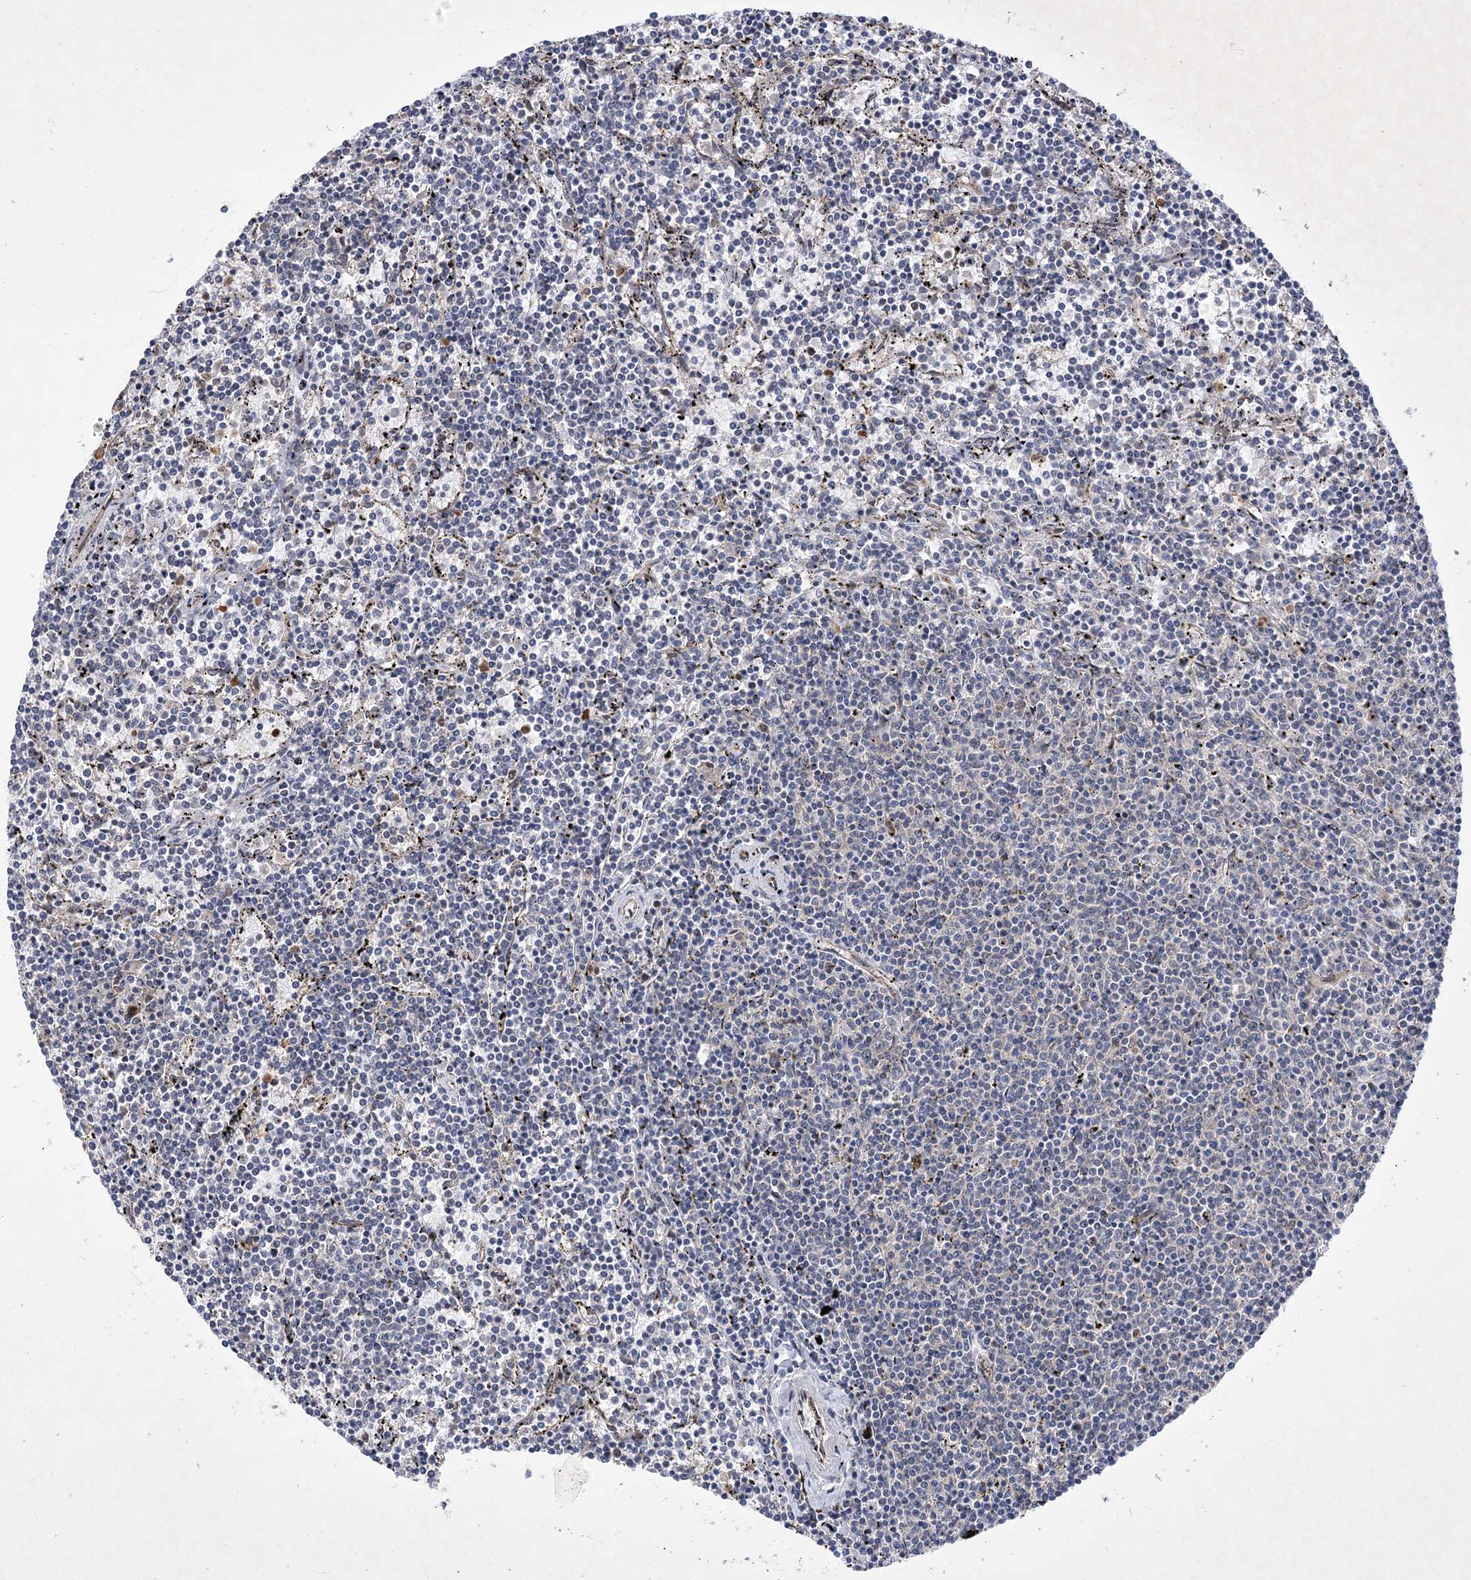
{"staining": {"intensity": "negative", "quantity": "none", "location": "none"}, "tissue": "lymphoma", "cell_type": "Tumor cells", "image_type": "cancer", "snomed": [{"axis": "morphology", "description": "Malignant lymphoma, non-Hodgkin's type, Low grade"}, {"axis": "topography", "description": "Spleen"}], "caption": "Tumor cells are negative for brown protein staining in lymphoma.", "gene": "ARHGAP31", "patient": {"sex": "female", "age": 50}}